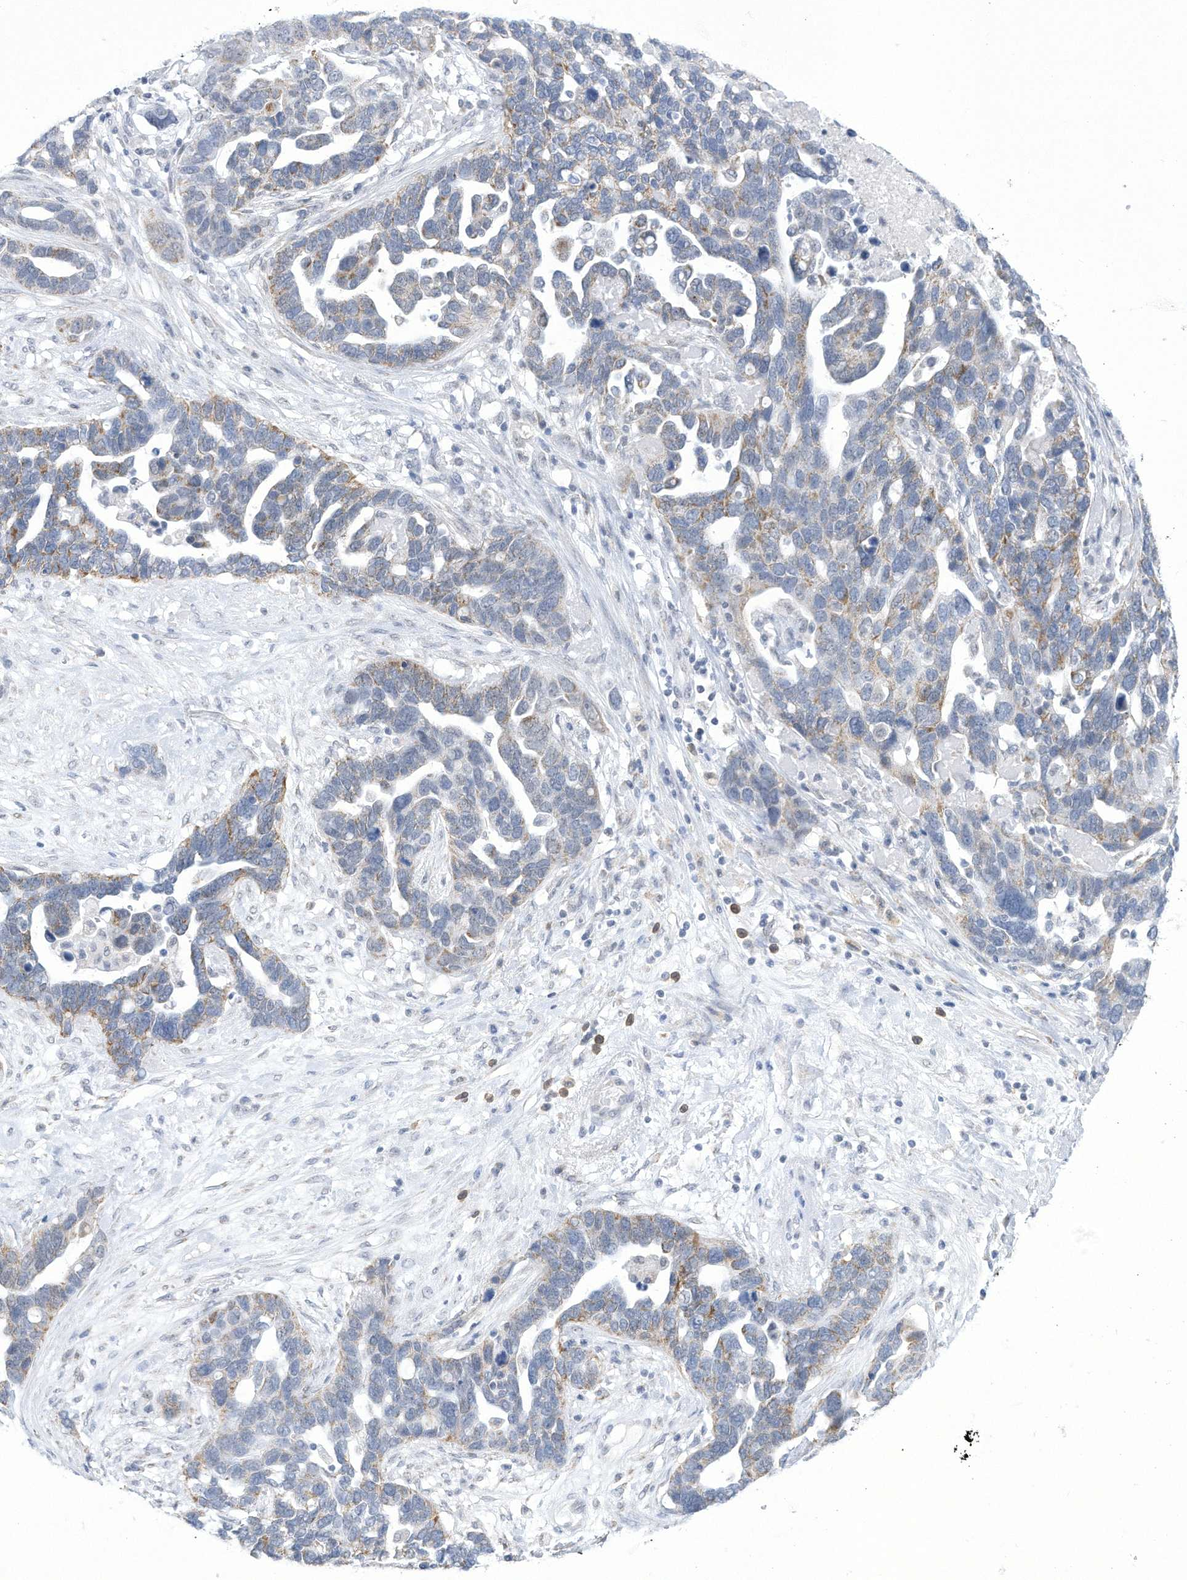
{"staining": {"intensity": "weak", "quantity": "25%-75%", "location": "cytoplasmic/membranous"}, "tissue": "ovarian cancer", "cell_type": "Tumor cells", "image_type": "cancer", "snomed": [{"axis": "morphology", "description": "Cystadenocarcinoma, serous, NOS"}, {"axis": "topography", "description": "Ovary"}], "caption": "There is low levels of weak cytoplasmic/membranous positivity in tumor cells of ovarian cancer, as demonstrated by immunohistochemical staining (brown color).", "gene": "ALDH6A1", "patient": {"sex": "female", "age": 54}}